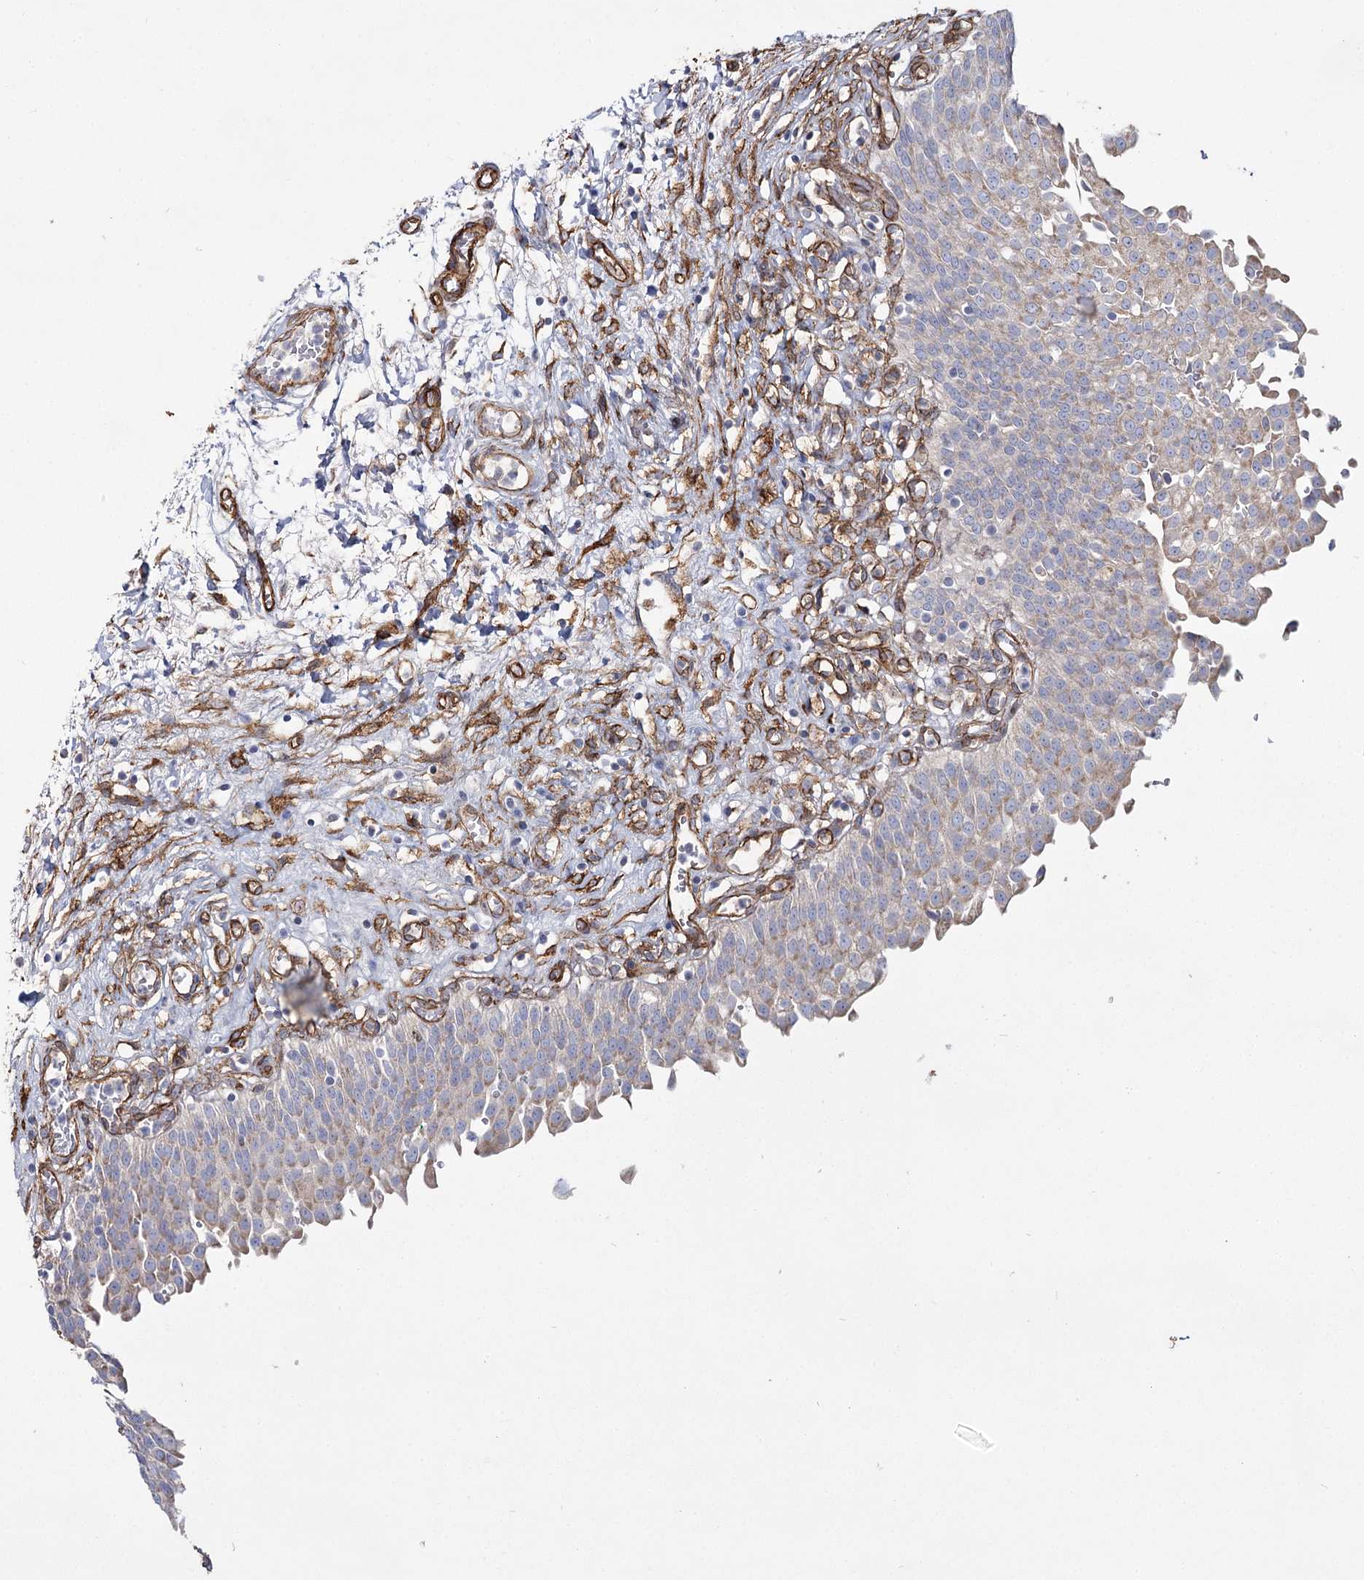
{"staining": {"intensity": "weak", "quantity": "25%-75%", "location": "cytoplasmic/membranous"}, "tissue": "urinary bladder", "cell_type": "Urothelial cells", "image_type": "normal", "snomed": [{"axis": "morphology", "description": "Urothelial carcinoma, High grade"}, {"axis": "topography", "description": "Urinary bladder"}], "caption": "This image shows immunohistochemistry (IHC) staining of normal human urinary bladder, with low weak cytoplasmic/membranous expression in about 25%-75% of urothelial cells.", "gene": "TMEM164", "patient": {"sex": "male", "age": 46}}